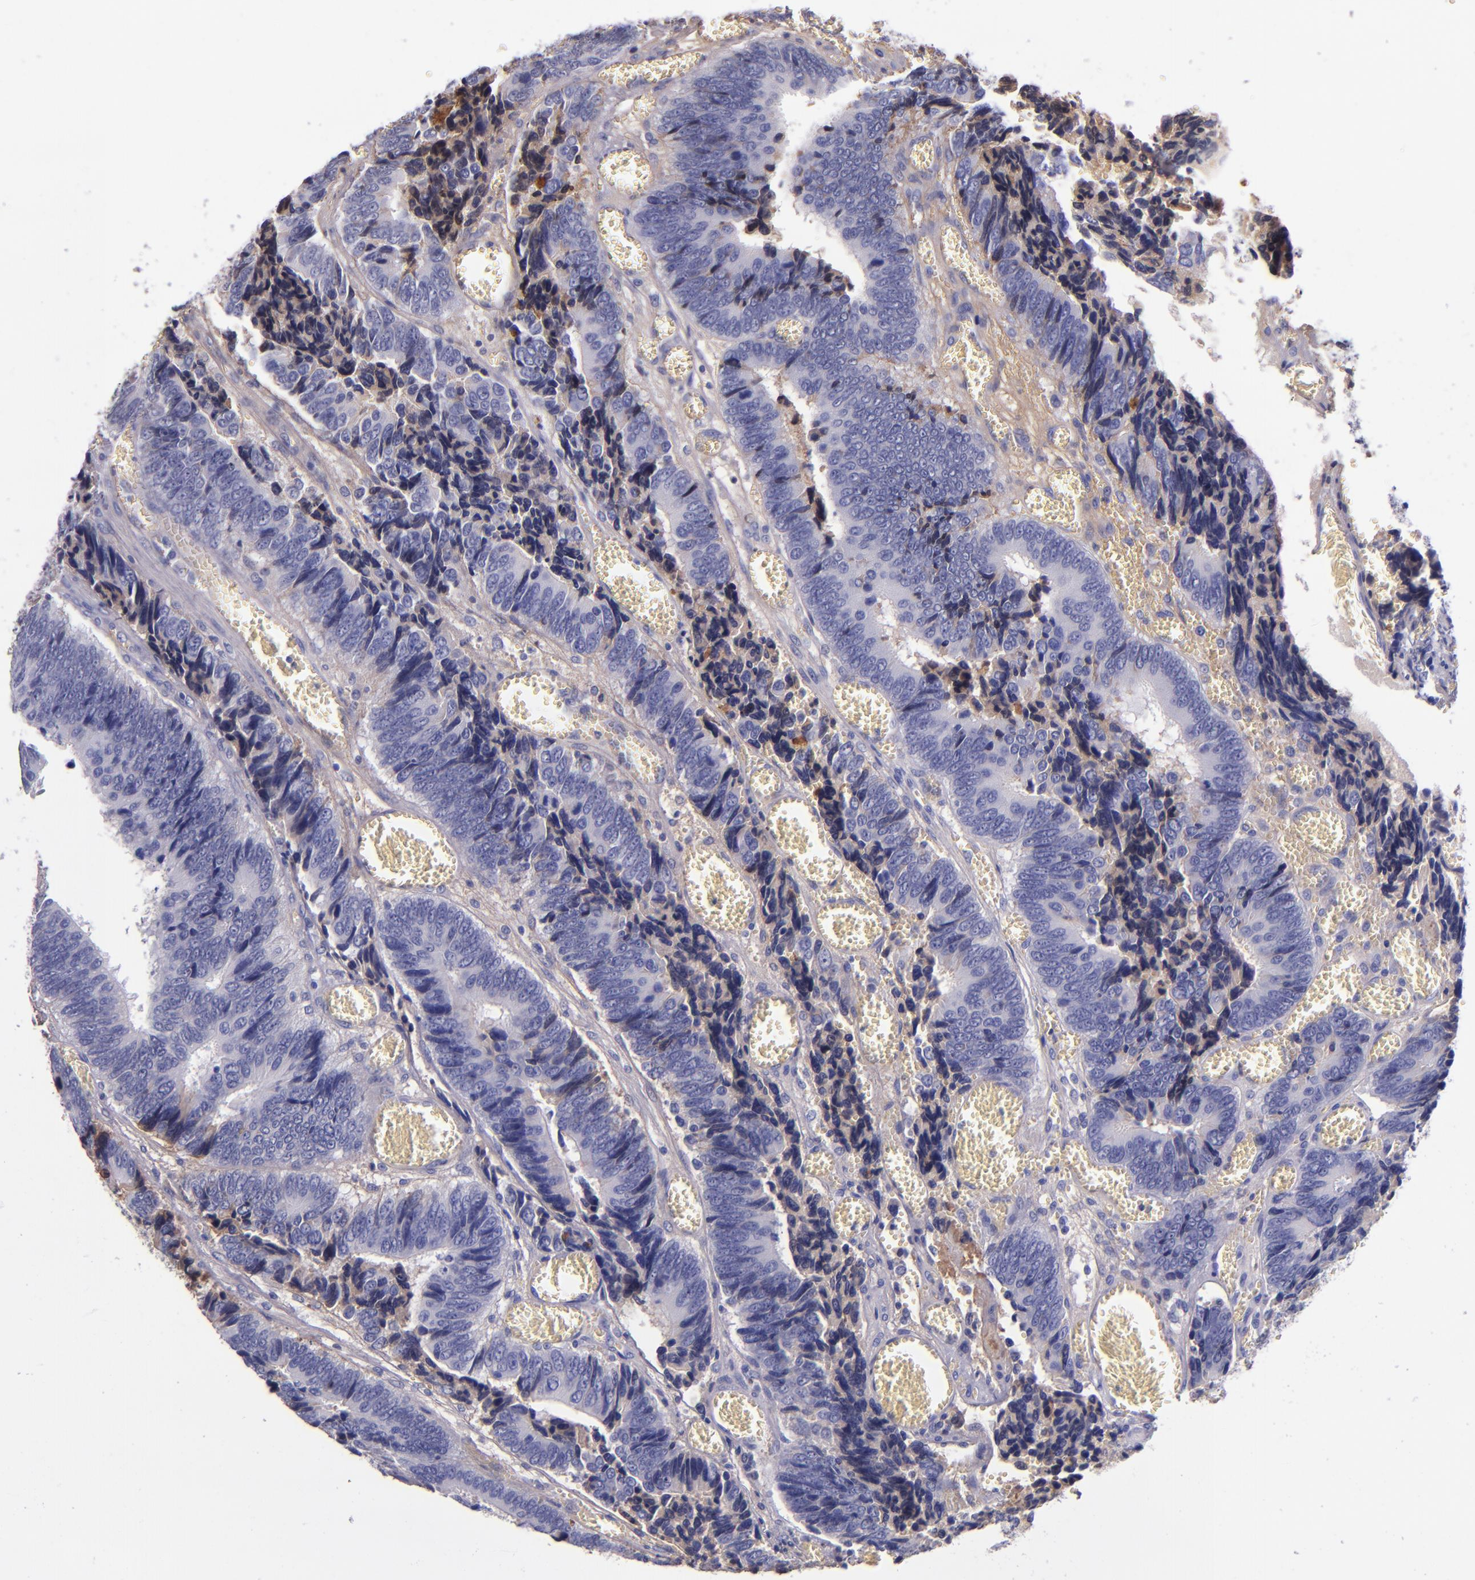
{"staining": {"intensity": "negative", "quantity": "none", "location": "none"}, "tissue": "colorectal cancer", "cell_type": "Tumor cells", "image_type": "cancer", "snomed": [{"axis": "morphology", "description": "Adenocarcinoma, NOS"}, {"axis": "topography", "description": "Colon"}], "caption": "IHC photomicrograph of neoplastic tissue: human adenocarcinoma (colorectal) stained with DAB (3,3'-diaminobenzidine) demonstrates no significant protein positivity in tumor cells.", "gene": "KNG1", "patient": {"sex": "male", "age": 72}}